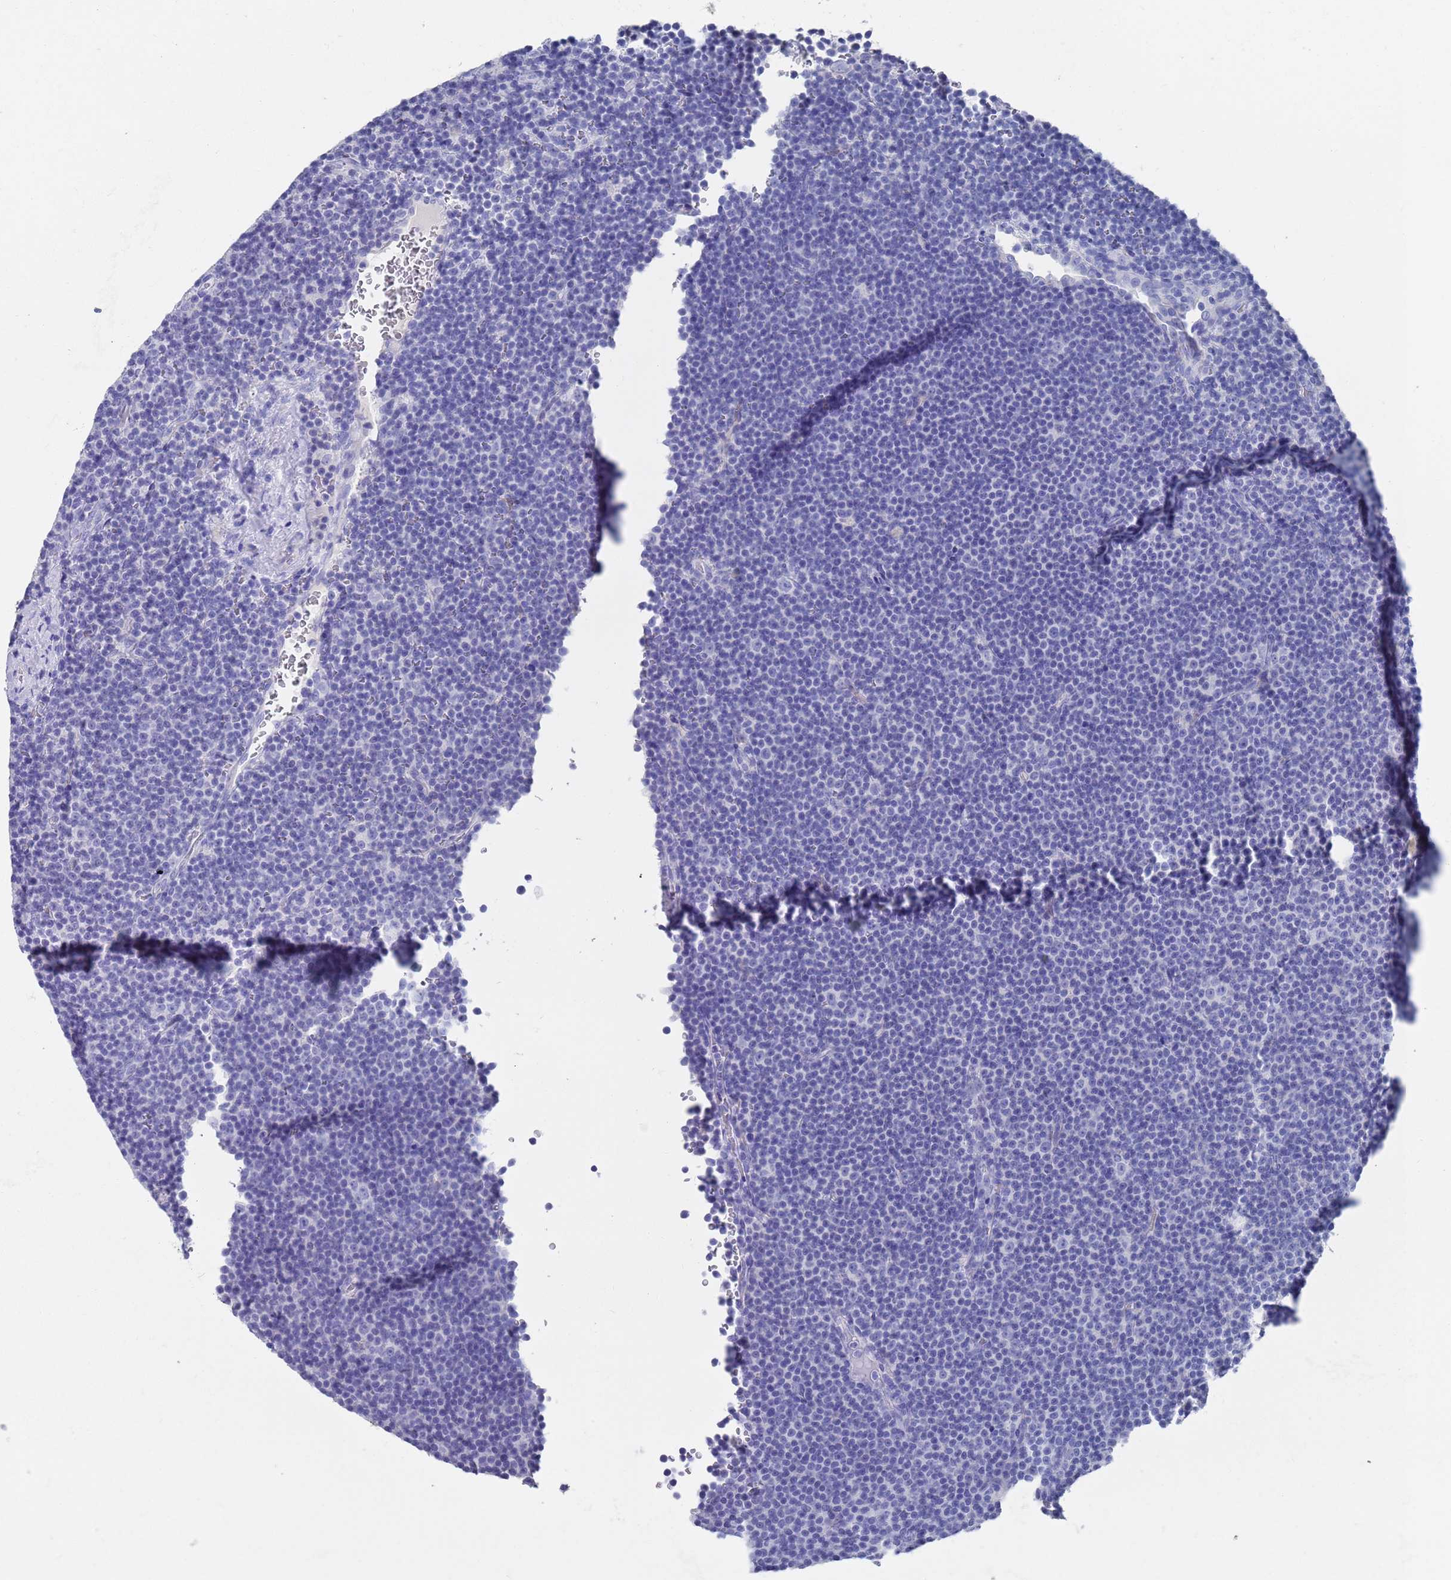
{"staining": {"intensity": "negative", "quantity": "none", "location": "none"}, "tissue": "lymphoma", "cell_type": "Tumor cells", "image_type": "cancer", "snomed": [{"axis": "morphology", "description": "Malignant lymphoma, non-Hodgkin's type, Low grade"}, {"axis": "topography", "description": "Lymph node"}], "caption": "Immunohistochemistry image of neoplastic tissue: malignant lymphoma, non-Hodgkin's type (low-grade) stained with DAB displays no significant protein staining in tumor cells. (DAB (3,3'-diaminobenzidine) immunohistochemistry visualized using brightfield microscopy, high magnification).", "gene": "MTMR2", "patient": {"sex": "female", "age": 67}}